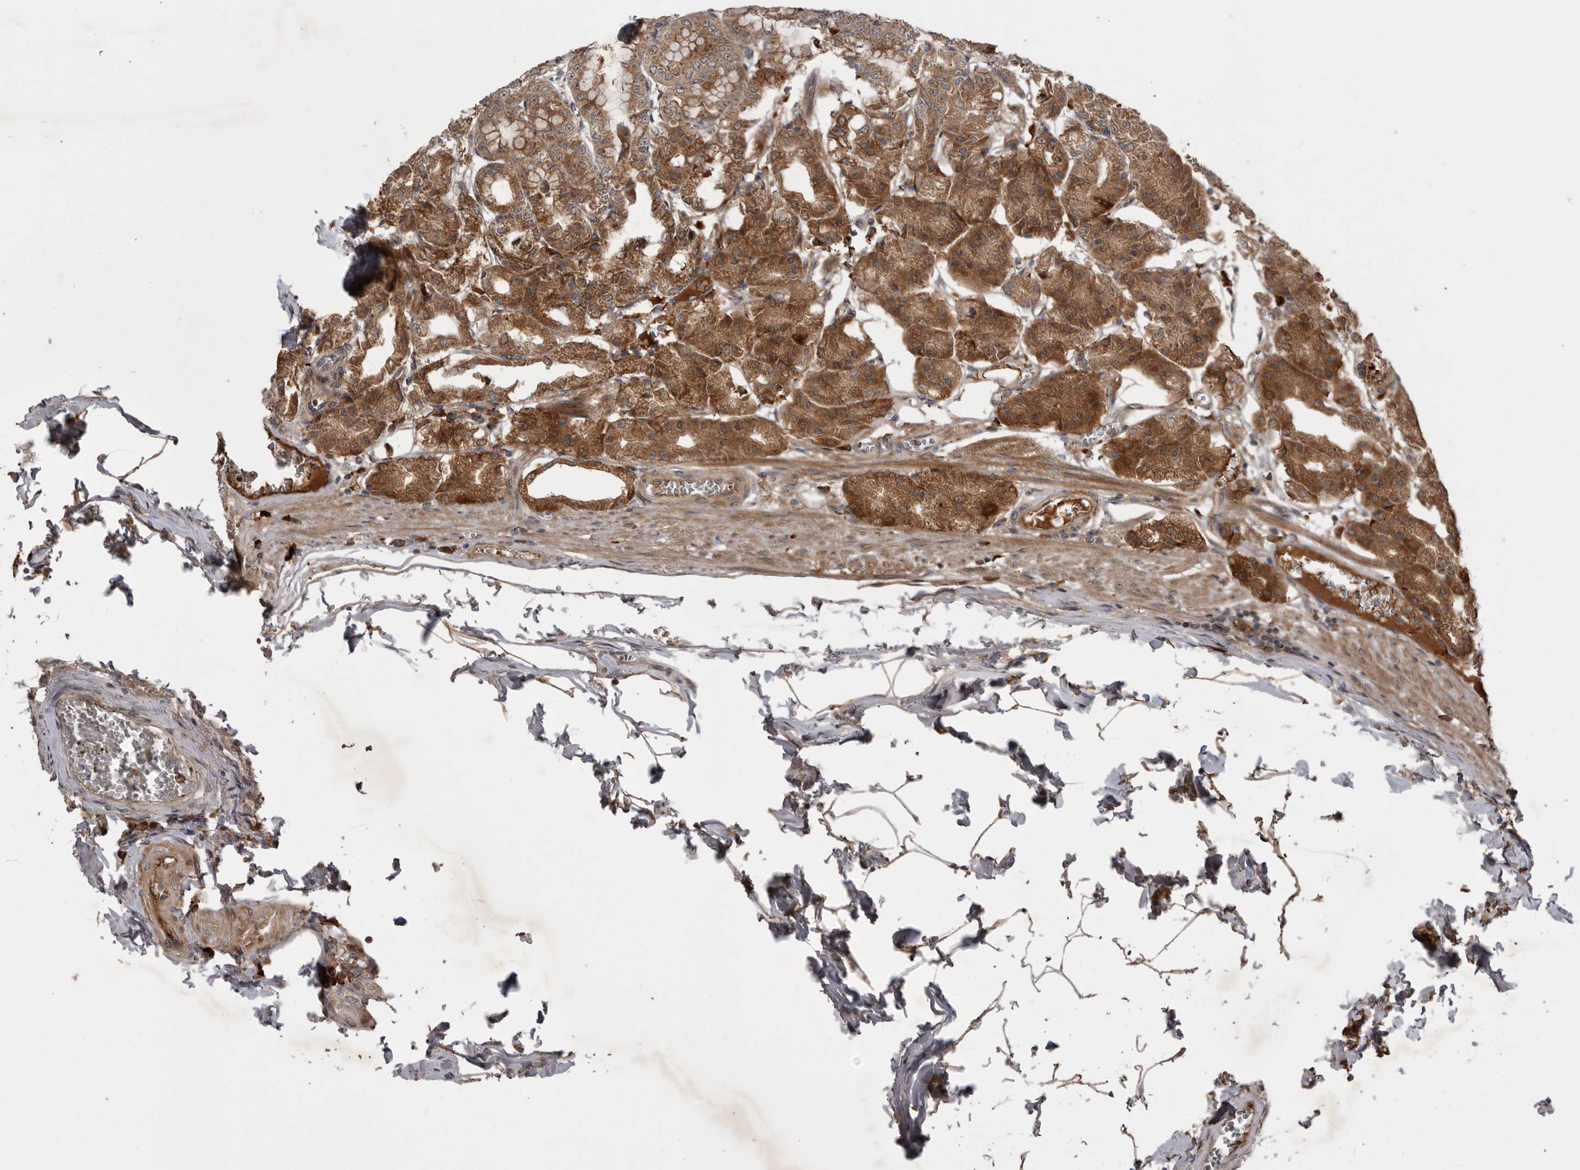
{"staining": {"intensity": "moderate", "quantity": ">75%", "location": "cytoplasmic/membranous"}, "tissue": "stomach", "cell_type": "Glandular cells", "image_type": "normal", "snomed": [{"axis": "morphology", "description": "Normal tissue, NOS"}, {"axis": "topography", "description": "Stomach, lower"}], "caption": "The histopathology image displays staining of normal stomach, revealing moderate cytoplasmic/membranous protein expression (brown color) within glandular cells.", "gene": "RAB3GAP2", "patient": {"sex": "male", "age": 71}}